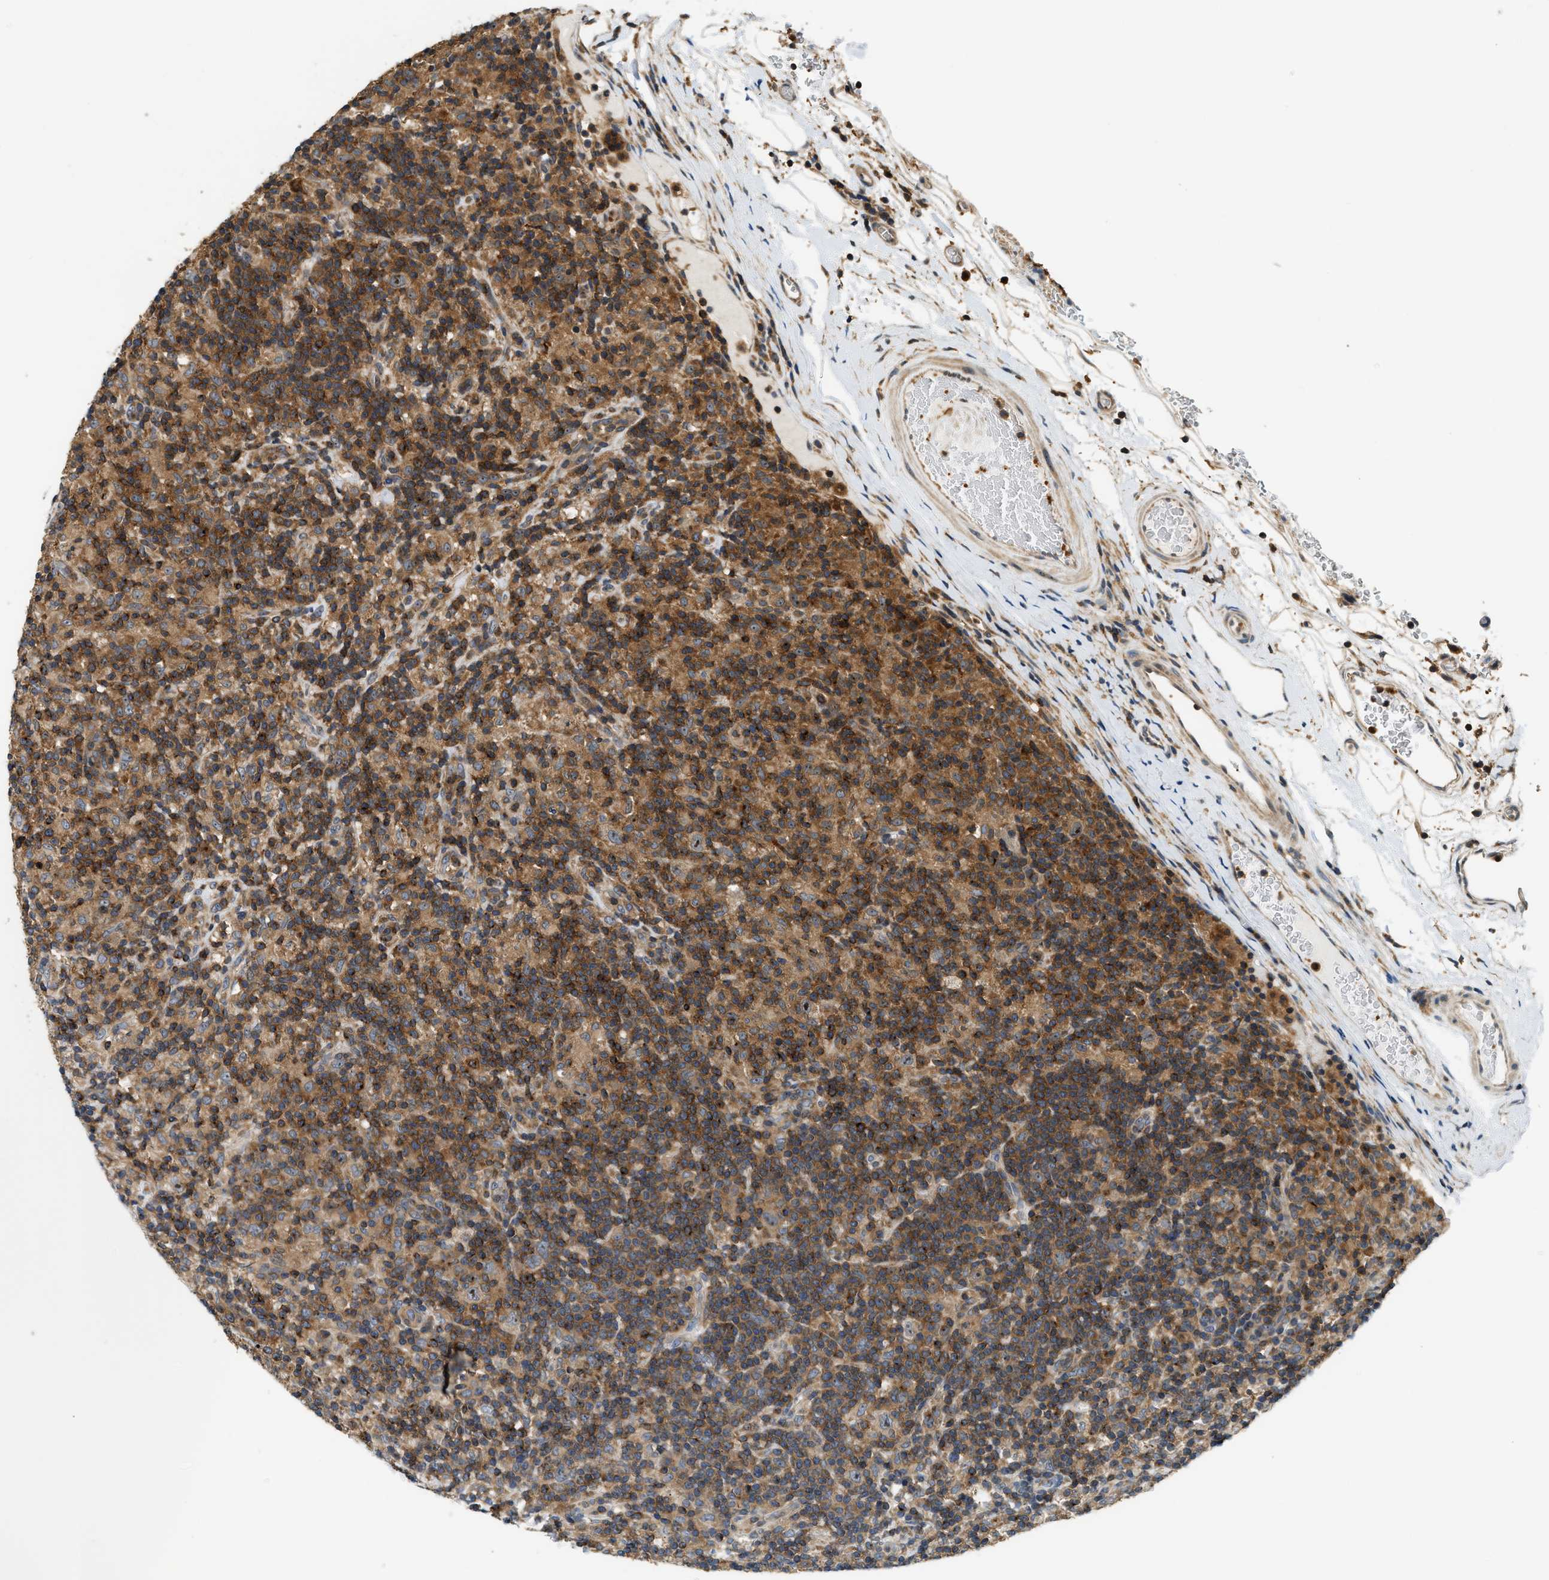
{"staining": {"intensity": "weak", "quantity": ">75%", "location": "cytoplasmic/membranous,nuclear"}, "tissue": "lymphoma", "cell_type": "Tumor cells", "image_type": "cancer", "snomed": [{"axis": "morphology", "description": "Hodgkin's disease, NOS"}, {"axis": "topography", "description": "Lymph node"}], "caption": "Lymphoma stained for a protein exhibits weak cytoplasmic/membranous and nuclear positivity in tumor cells.", "gene": "SNX5", "patient": {"sex": "male", "age": 70}}